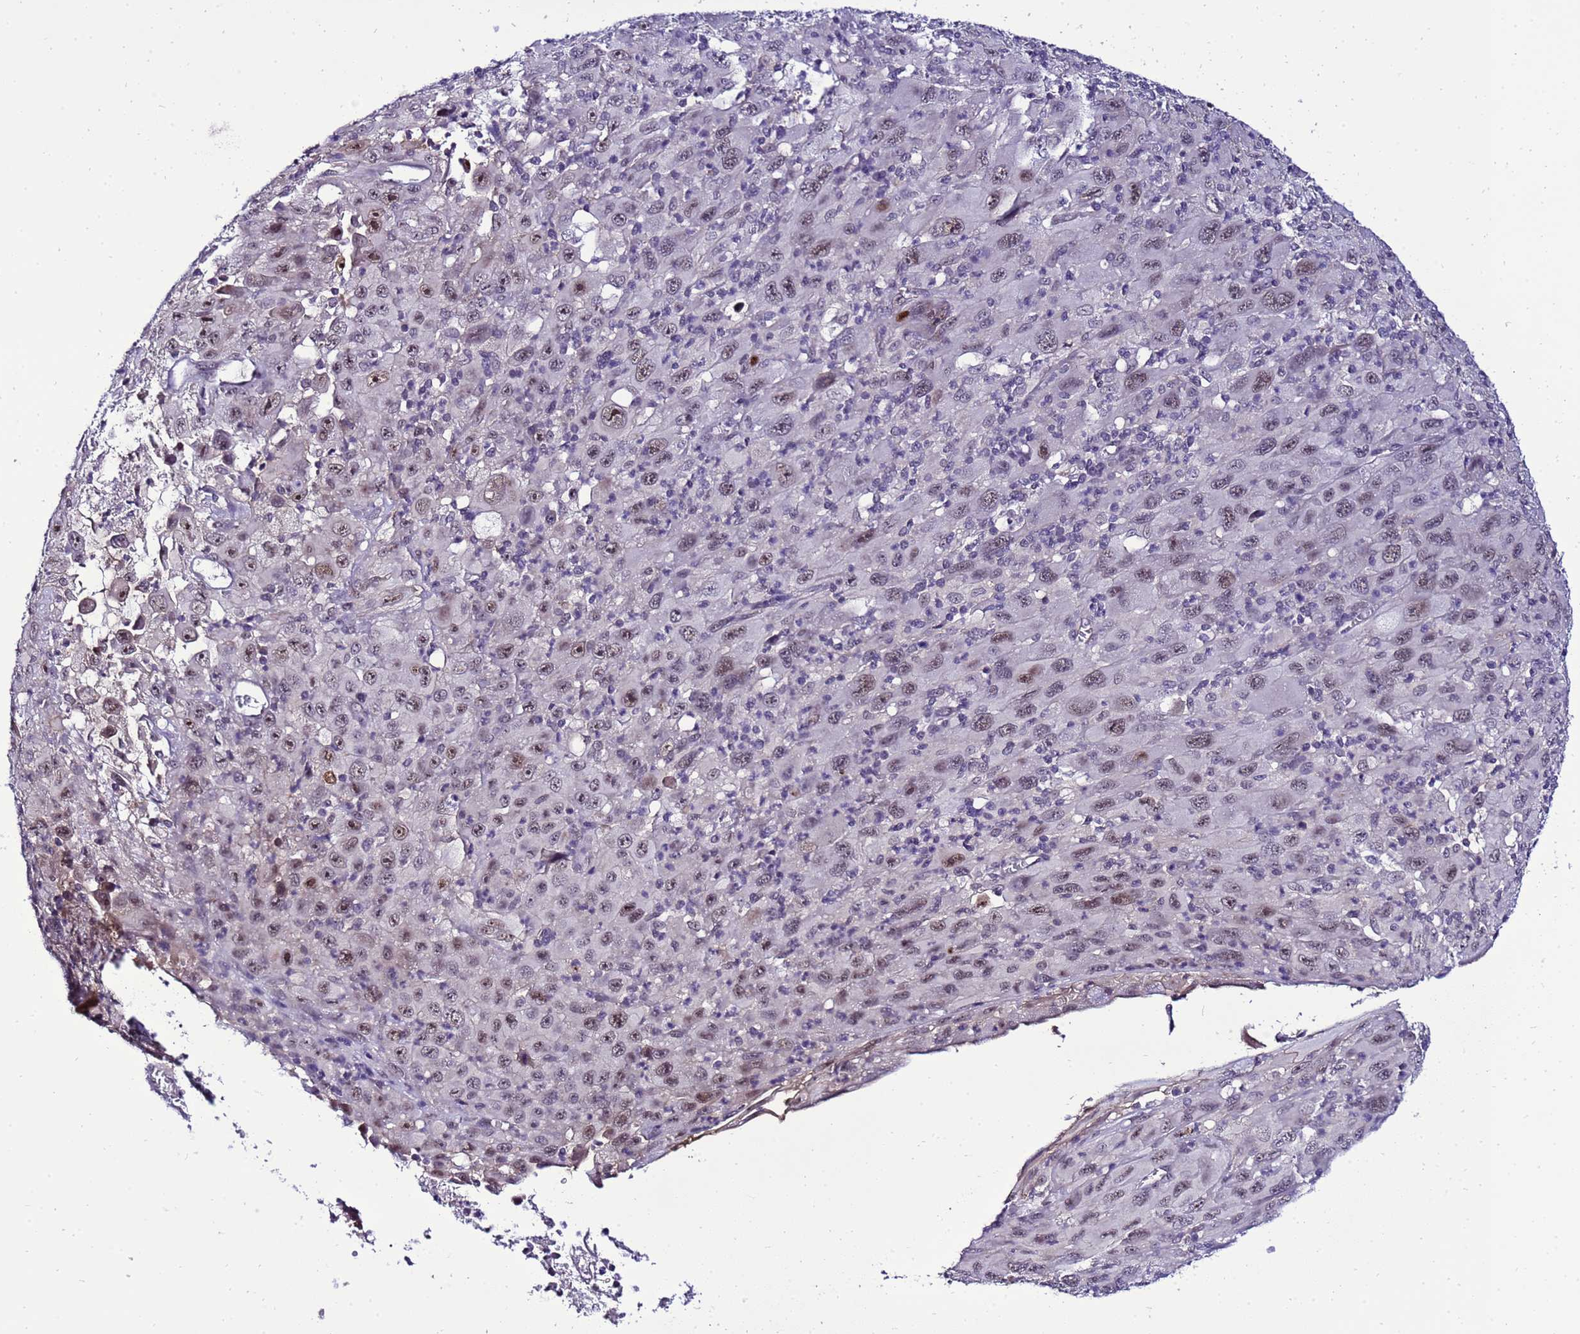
{"staining": {"intensity": "moderate", "quantity": "25%-75%", "location": "nuclear"}, "tissue": "melanoma", "cell_type": "Tumor cells", "image_type": "cancer", "snomed": [{"axis": "morphology", "description": "Malignant melanoma, Metastatic site"}, {"axis": "topography", "description": "Skin"}], "caption": "Immunohistochemical staining of malignant melanoma (metastatic site) displays moderate nuclear protein staining in about 25%-75% of tumor cells.", "gene": "C19orf47", "patient": {"sex": "female", "age": 56}}